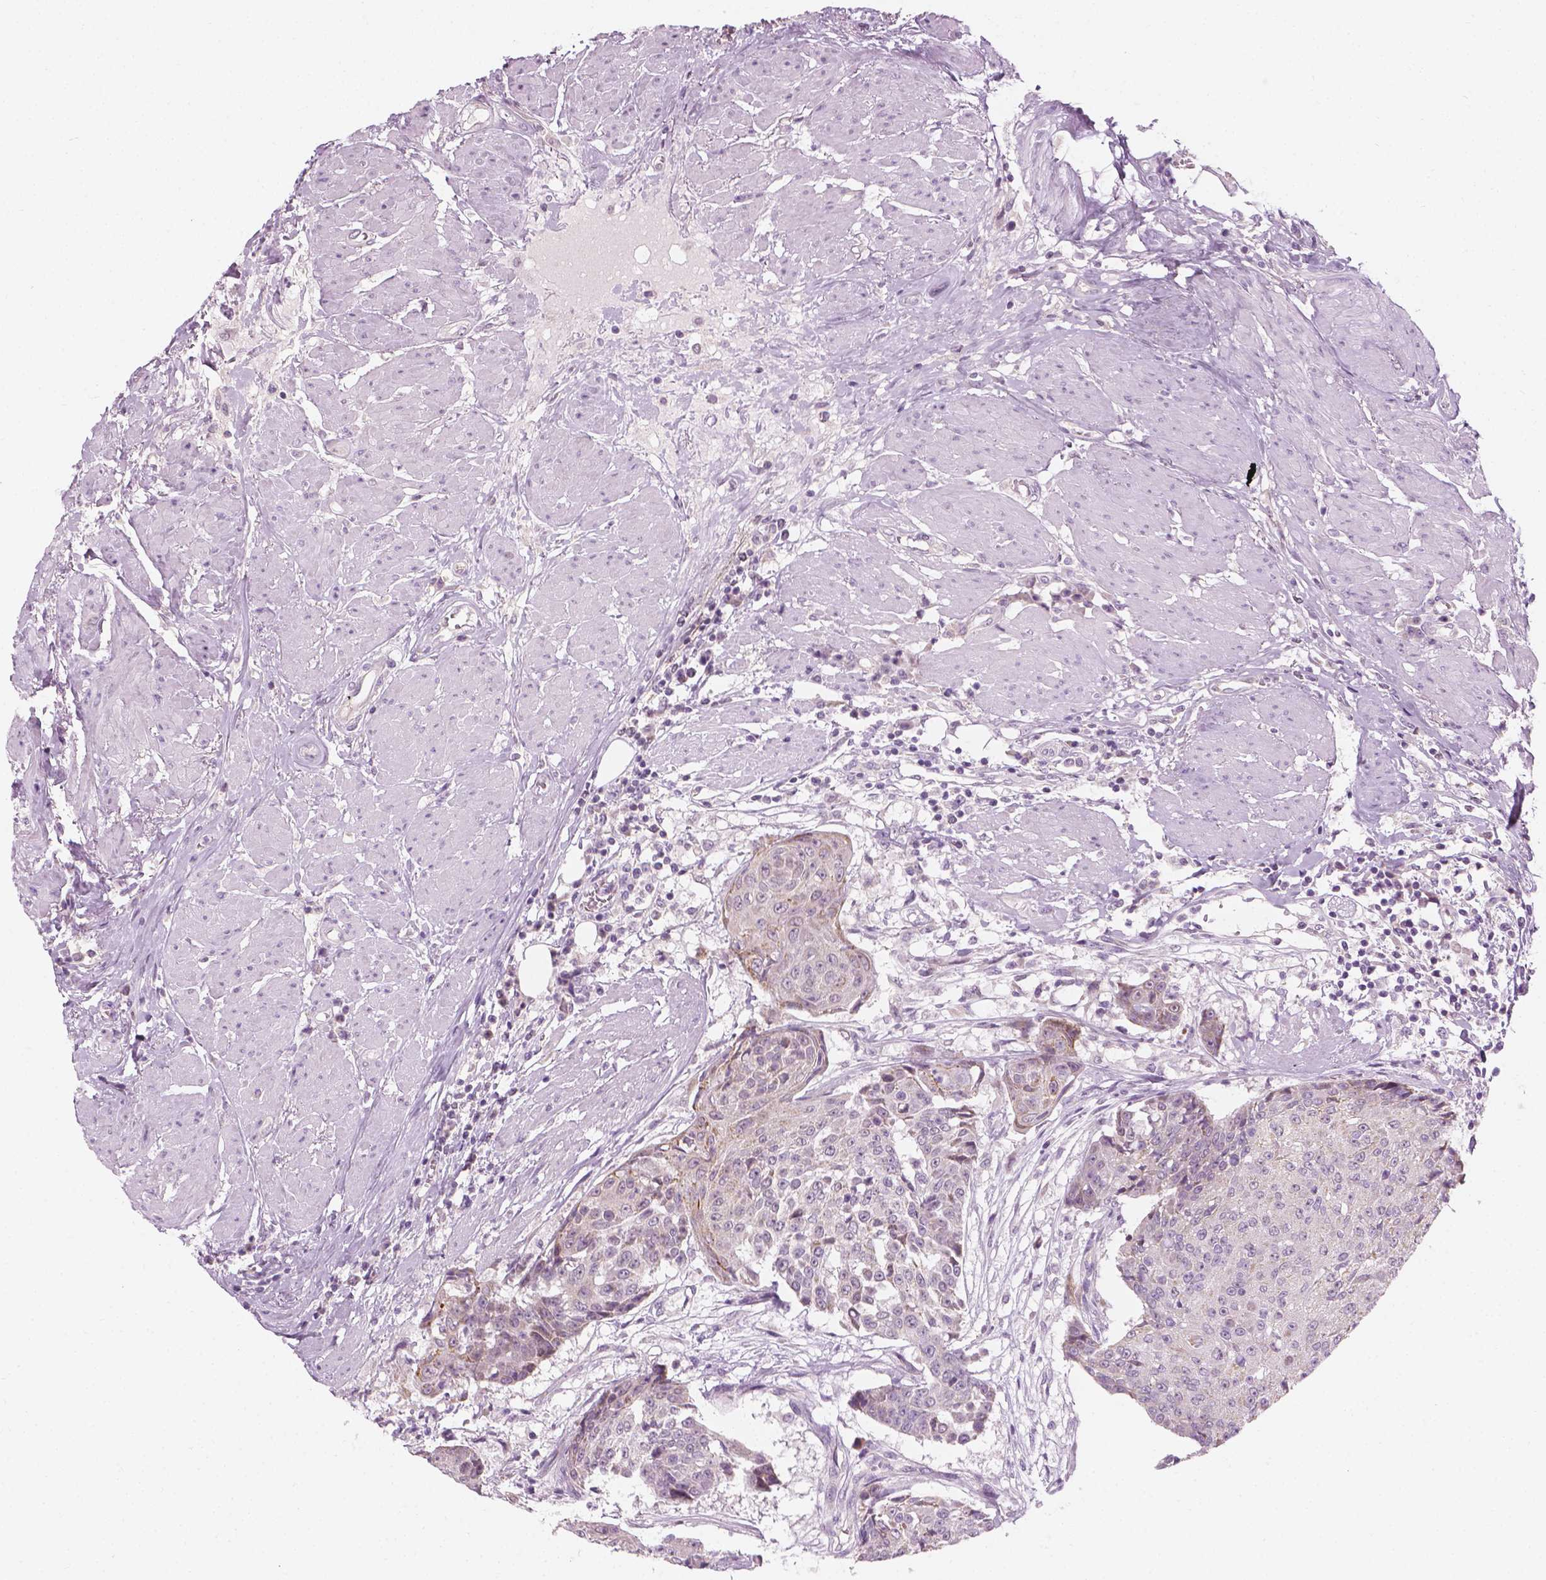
{"staining": {"intensity": "negative", "quantity": "none", "location": "none"}, "tissue": "urothelial cancer", "cell_type": "Tumor cells", "image_type": "cancer", "snomed": [{"axis": "morphology", "description": "Urothelial carcinoma, High grade"}, {"axis": "topography", "description": "Urinary bladder"}], "caption": "Immunohistochemistry (IHC) photomicrograph of neoplastic tissue: urothelial cancer stained with DAB (3,3'-diaminobenzidine) shows no significant protein staining in tumor cells.", "gene": "CFAP126", "patient": {"sex": "female", "age": 63}}